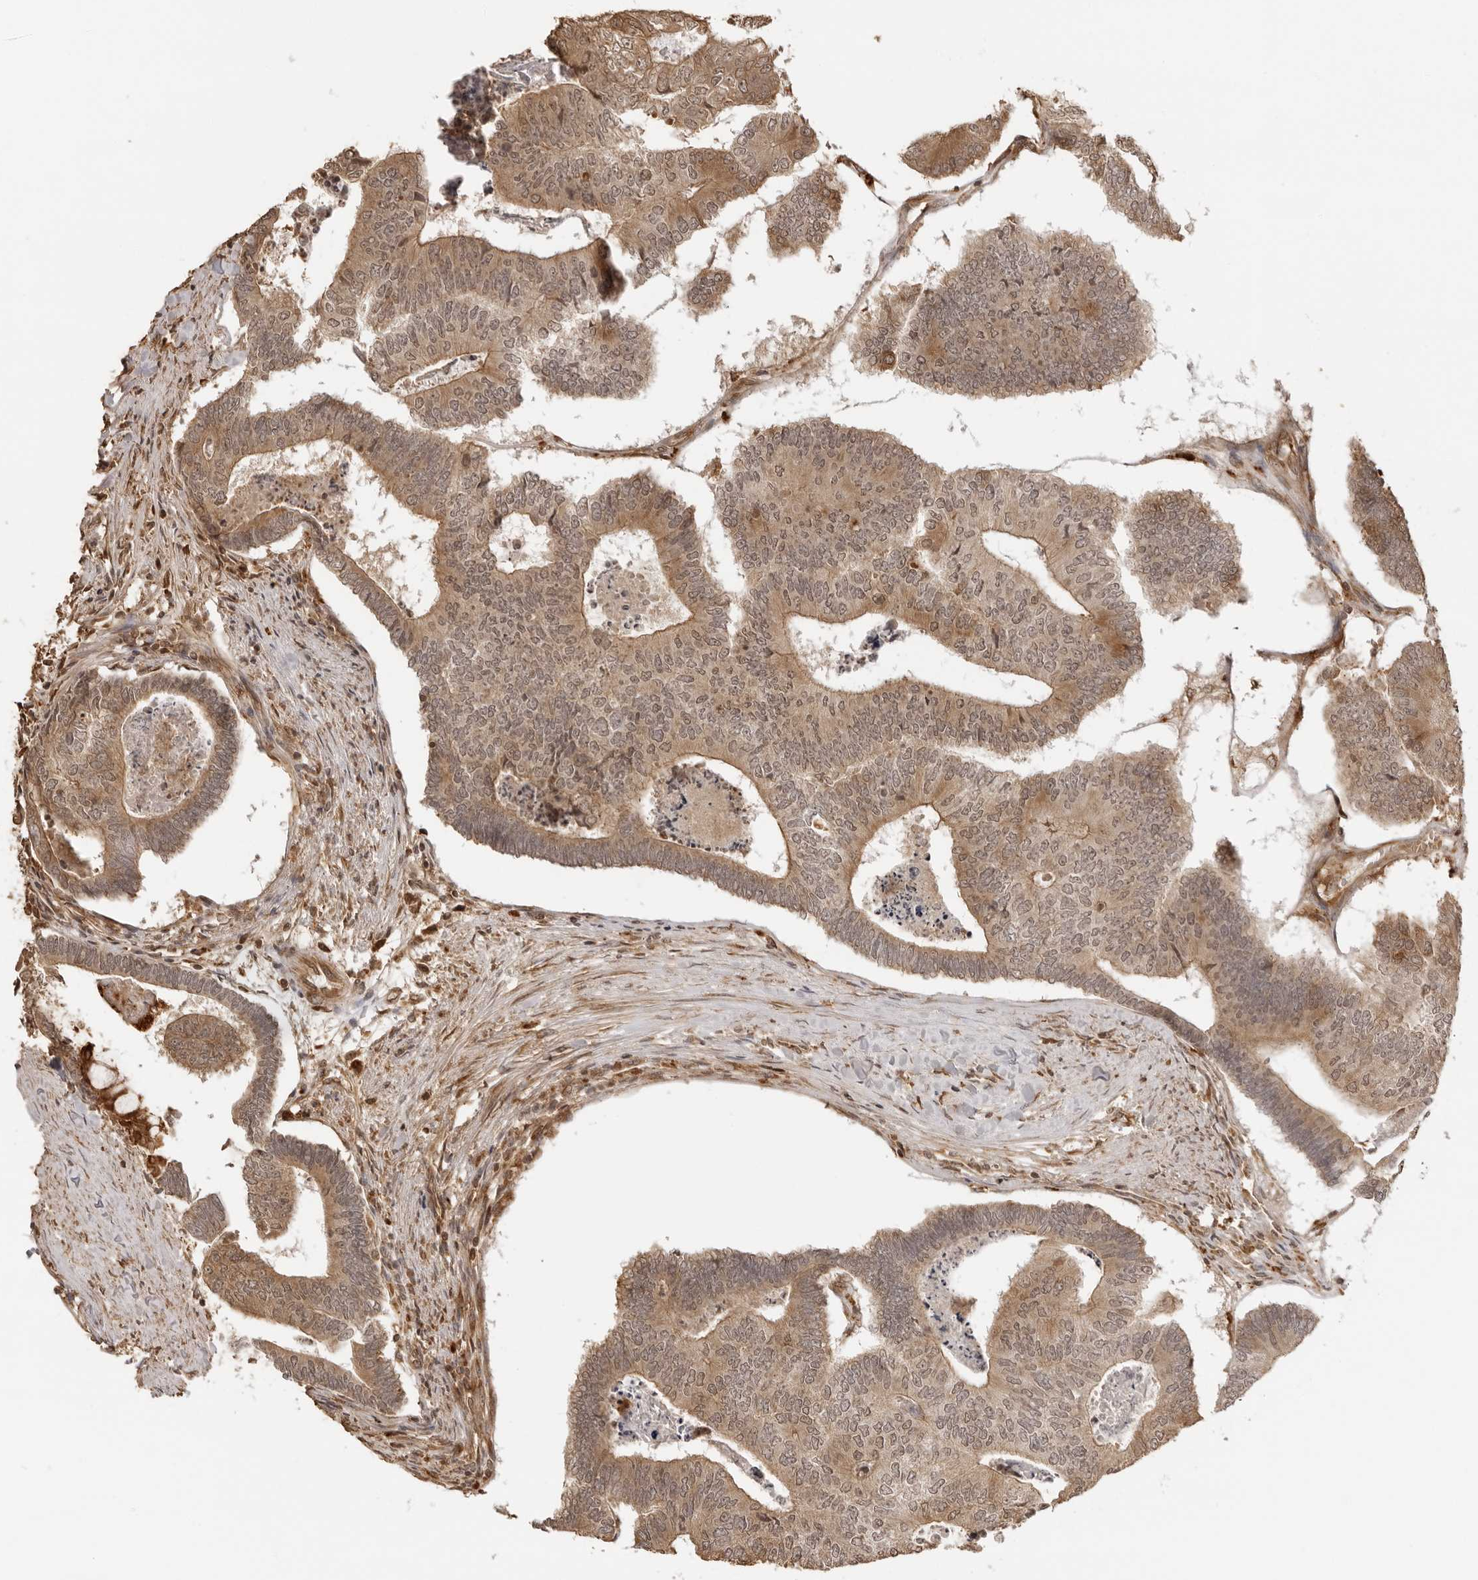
{"staining": {"intensity": "moderate", "quantity": ">75%", "location": "cytoplasmic/membranous"}, "tissue": "colorectal cancer", "cell_type": "Tumor cells", "image_type": "cancer", "snomed": [{"axis": "morphology", "description": "Adenocarcinoma, NOS"}, {"axis": "topography", "description": "Colon"}], "caption": "Immunohistochemistry histopathology image of neoplastic tissue: colorectal cancer stained using immunohistochemistry (IHC) shows medium levels of moderate protein expression localized specifically in the cytoplasmic/membranous of tumor cells, appearing as a cytoplasmic/membranous brown color.", "gene": "IKBKE", "patient": {"sex": "female", "age": 67}}